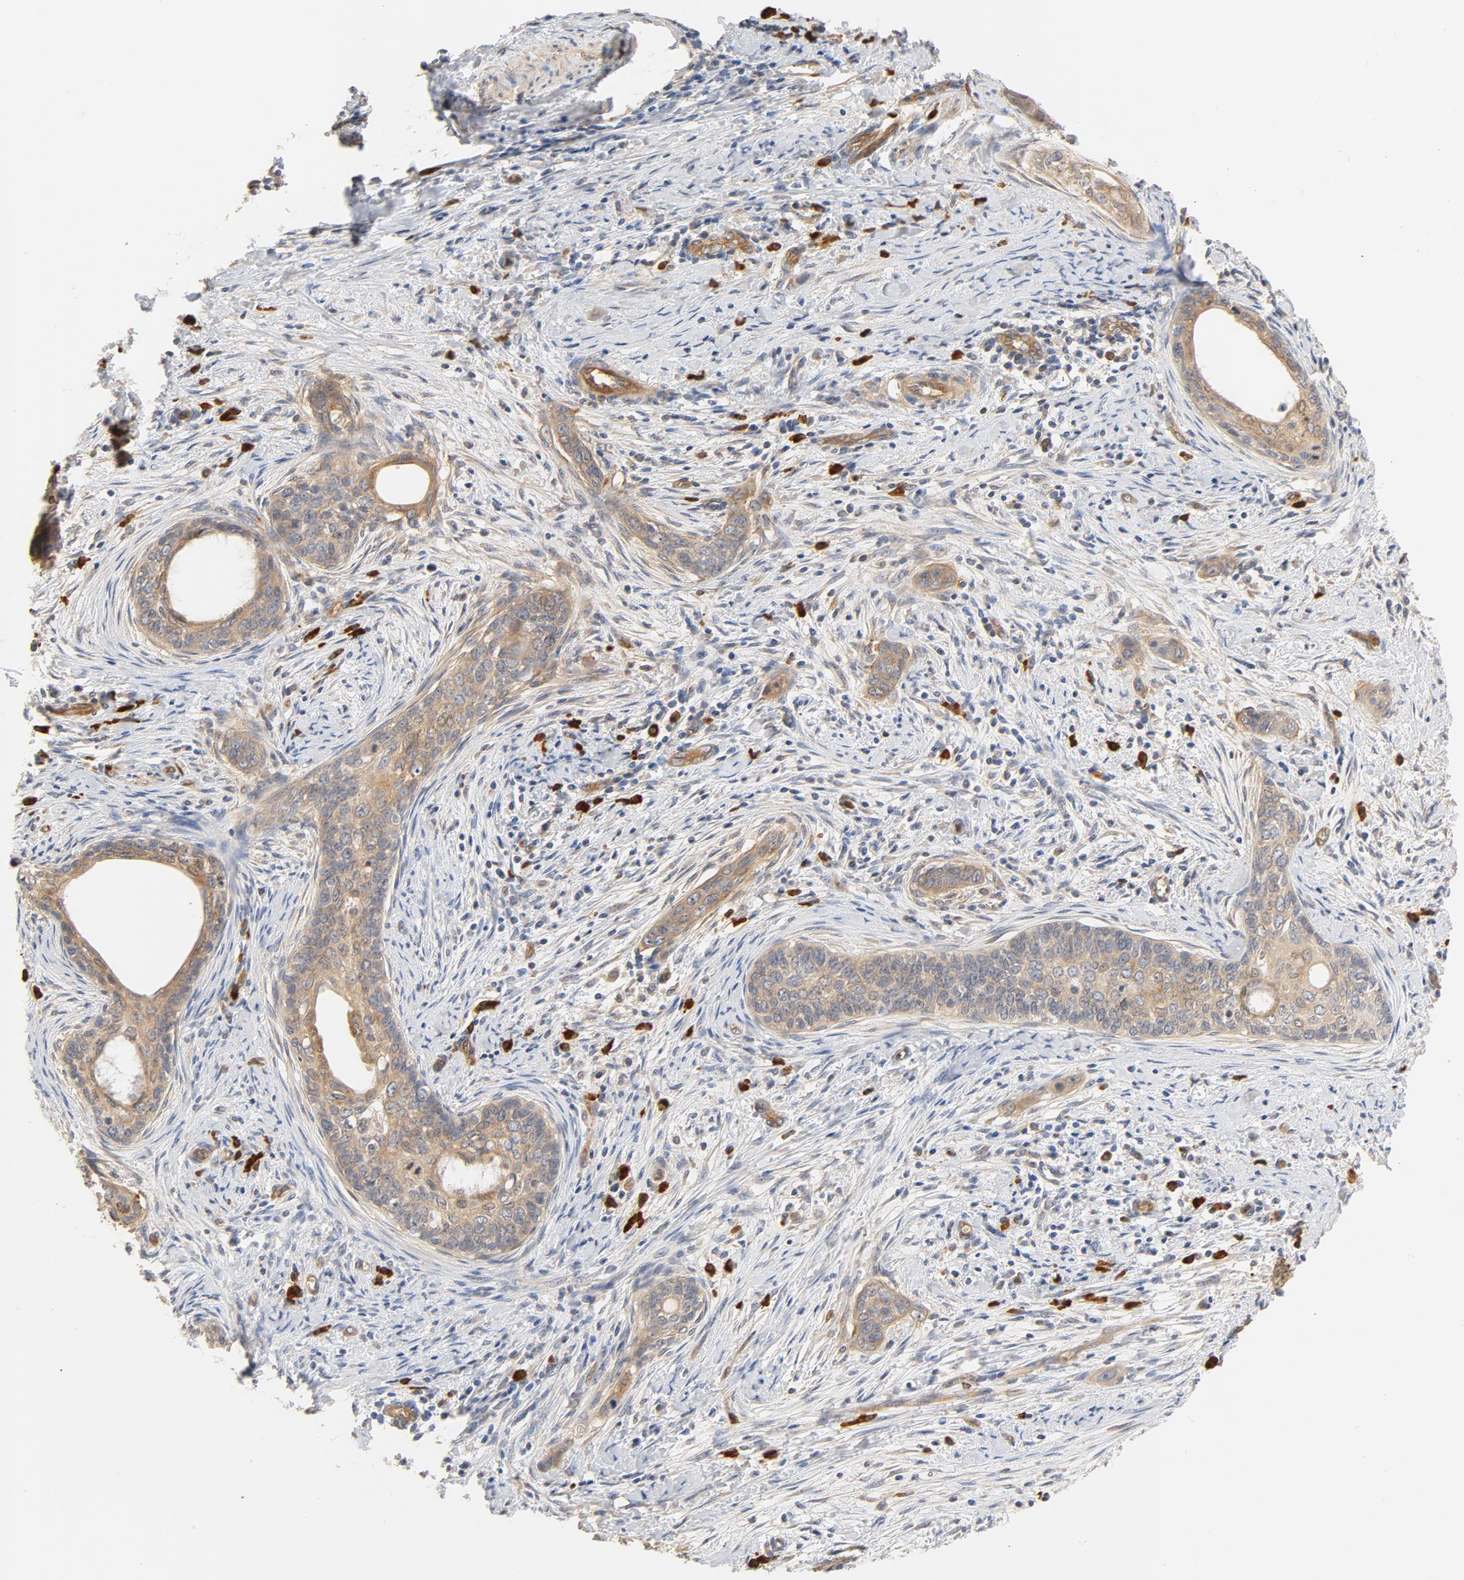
{"staining": {"intensity": "weak", "quantity": ">75%", "location": "cytoplasmic/membranous"}, "tissue": "cervical cancer", "cell_type": "Tumor cells", "image_type": "cancer", "snomed": [{"axis": "morphology", "description": "Squamous cell carcinoma, NOS"}, {"axis": "topography", "description": "Cervix"}], "caption": "DAB immunohistochemical staining of cervical cancer (squamous cell carcinoma) demonstrates weak cytoplasmic/membranous protein staining in approximately >75% of tumor cells.", "gene": "UBE2J1", "patient": {"sex": "female", "age": 33}}